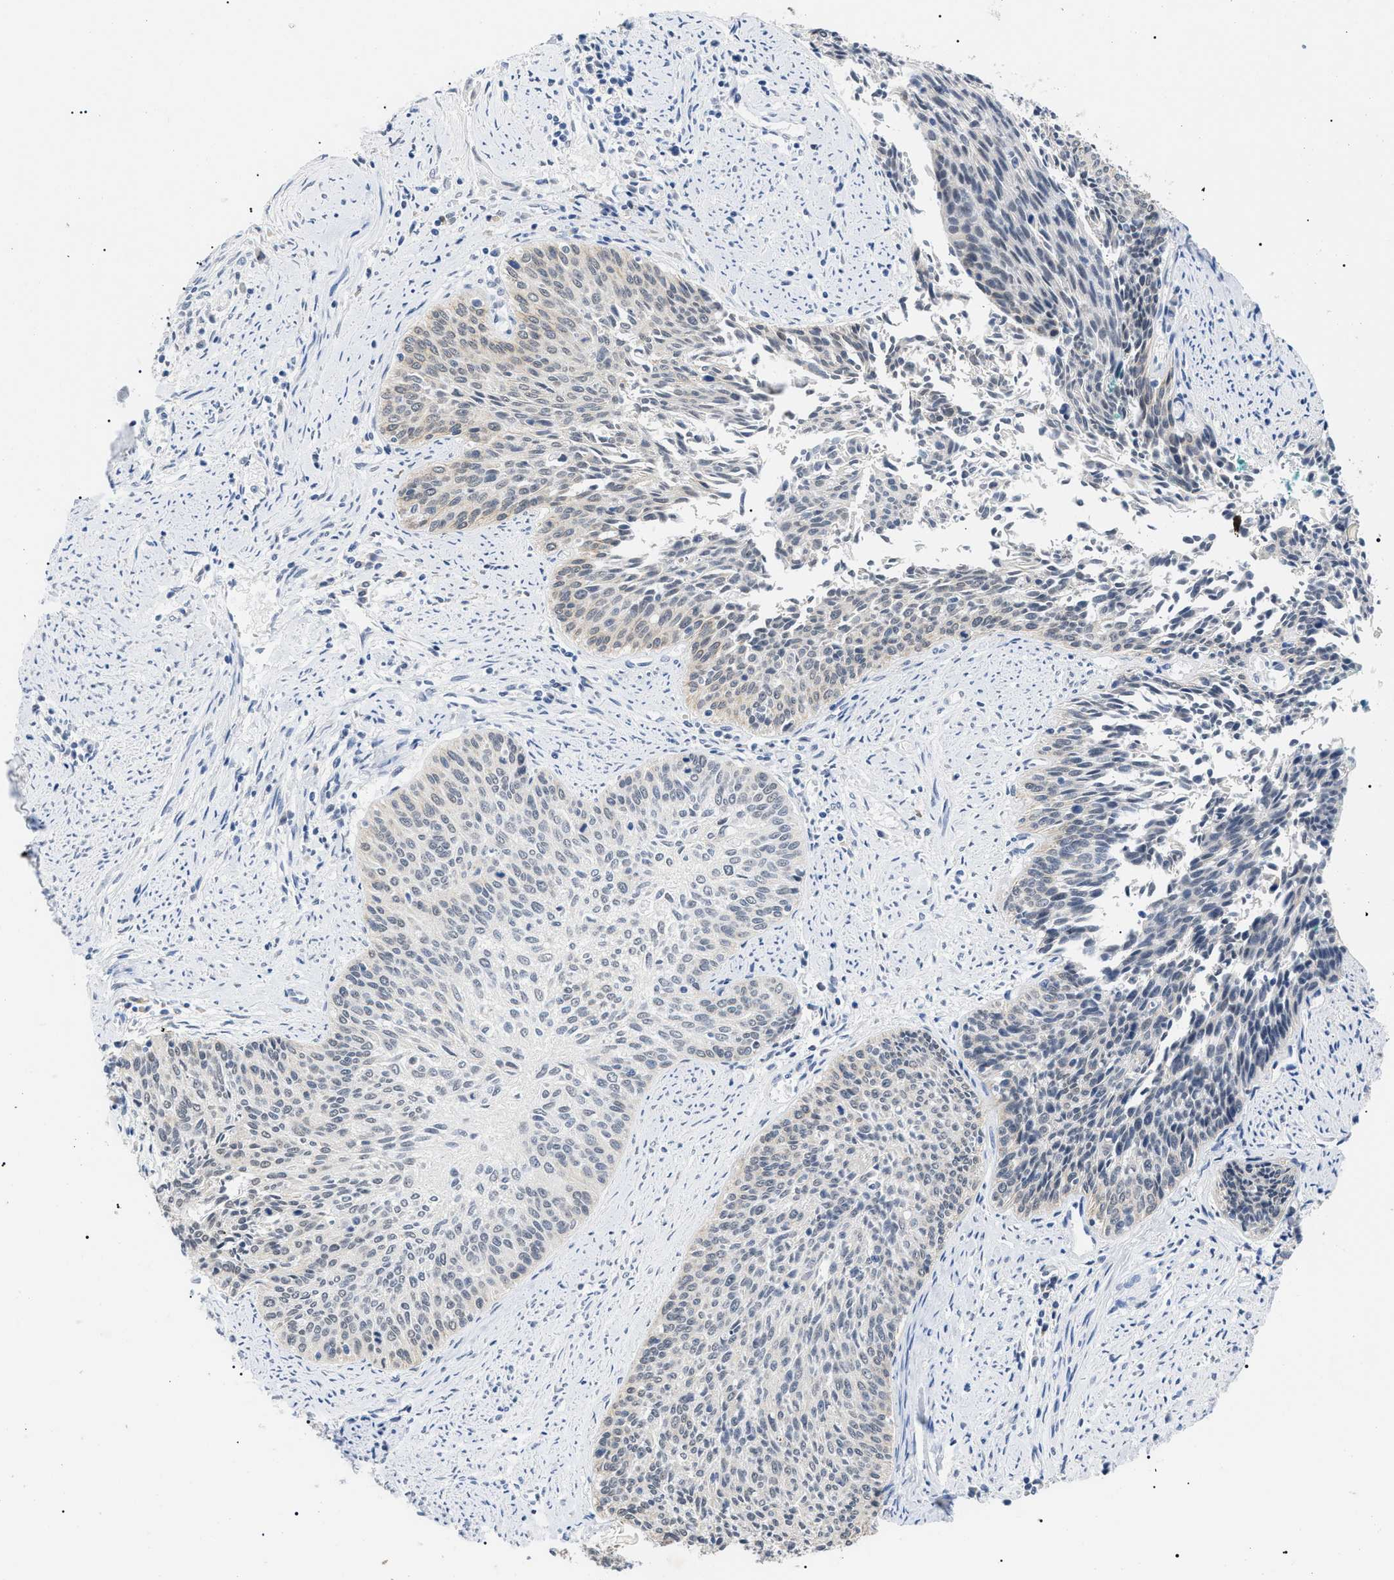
{"staining": {"intensity": "weak", "quantity": "<25%", "location": "cytoplasmic/membranous"}, "tissue": "cervical cancer", "cell_type": "Tumor cells", "image_type": "cancer", "snomed": [{"axis": "morphology", "description": "Squamous cell carcinoma, NOS"}, {"axis": "topography", "description": "Cervix"}], "caption": "Cervical cancer stained for a protein using immunohistochemistry reveals no expression tumor cells.", "gene": "PRRT2", "patient": {"sex": "female", "age": 55}}